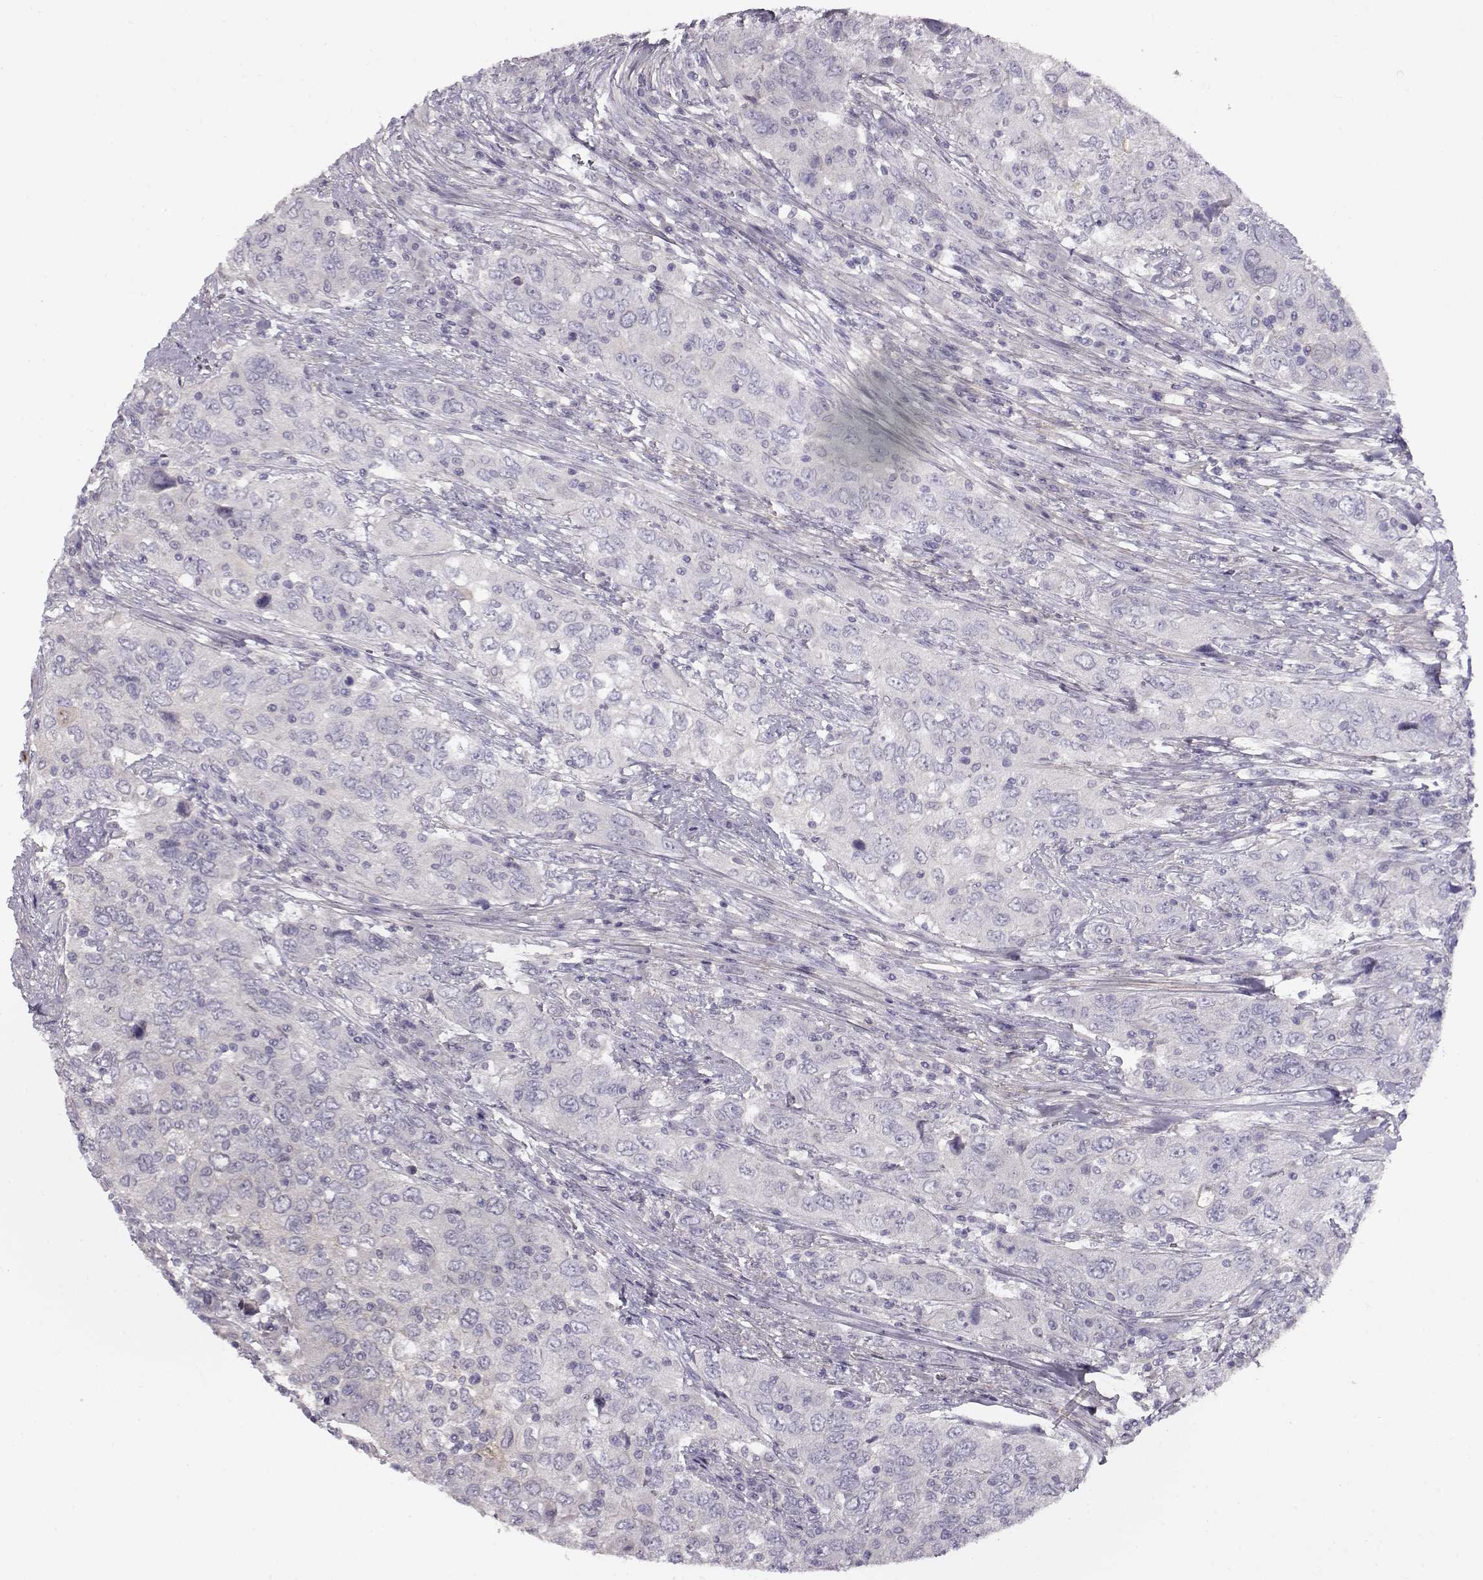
{"staining": {"intensity": "negative", "quantity": "none", "location": "none"}, "tissue": "urothelial cancer", "cell_type": "Tumor cells", "image_type": "cancer", "snomed": [{"axis": "morphology", "description": "Urothelial carcinoma, High grade"}, {"axis": "topography", "description": "Urinary bladder"}], "caption": "Micrograph shows no significant protein positivity in tumor cells of urothelial carcinoma (high-grade).", "gene": "GRK1", "patient": {"sex": "male", "age": 76}}